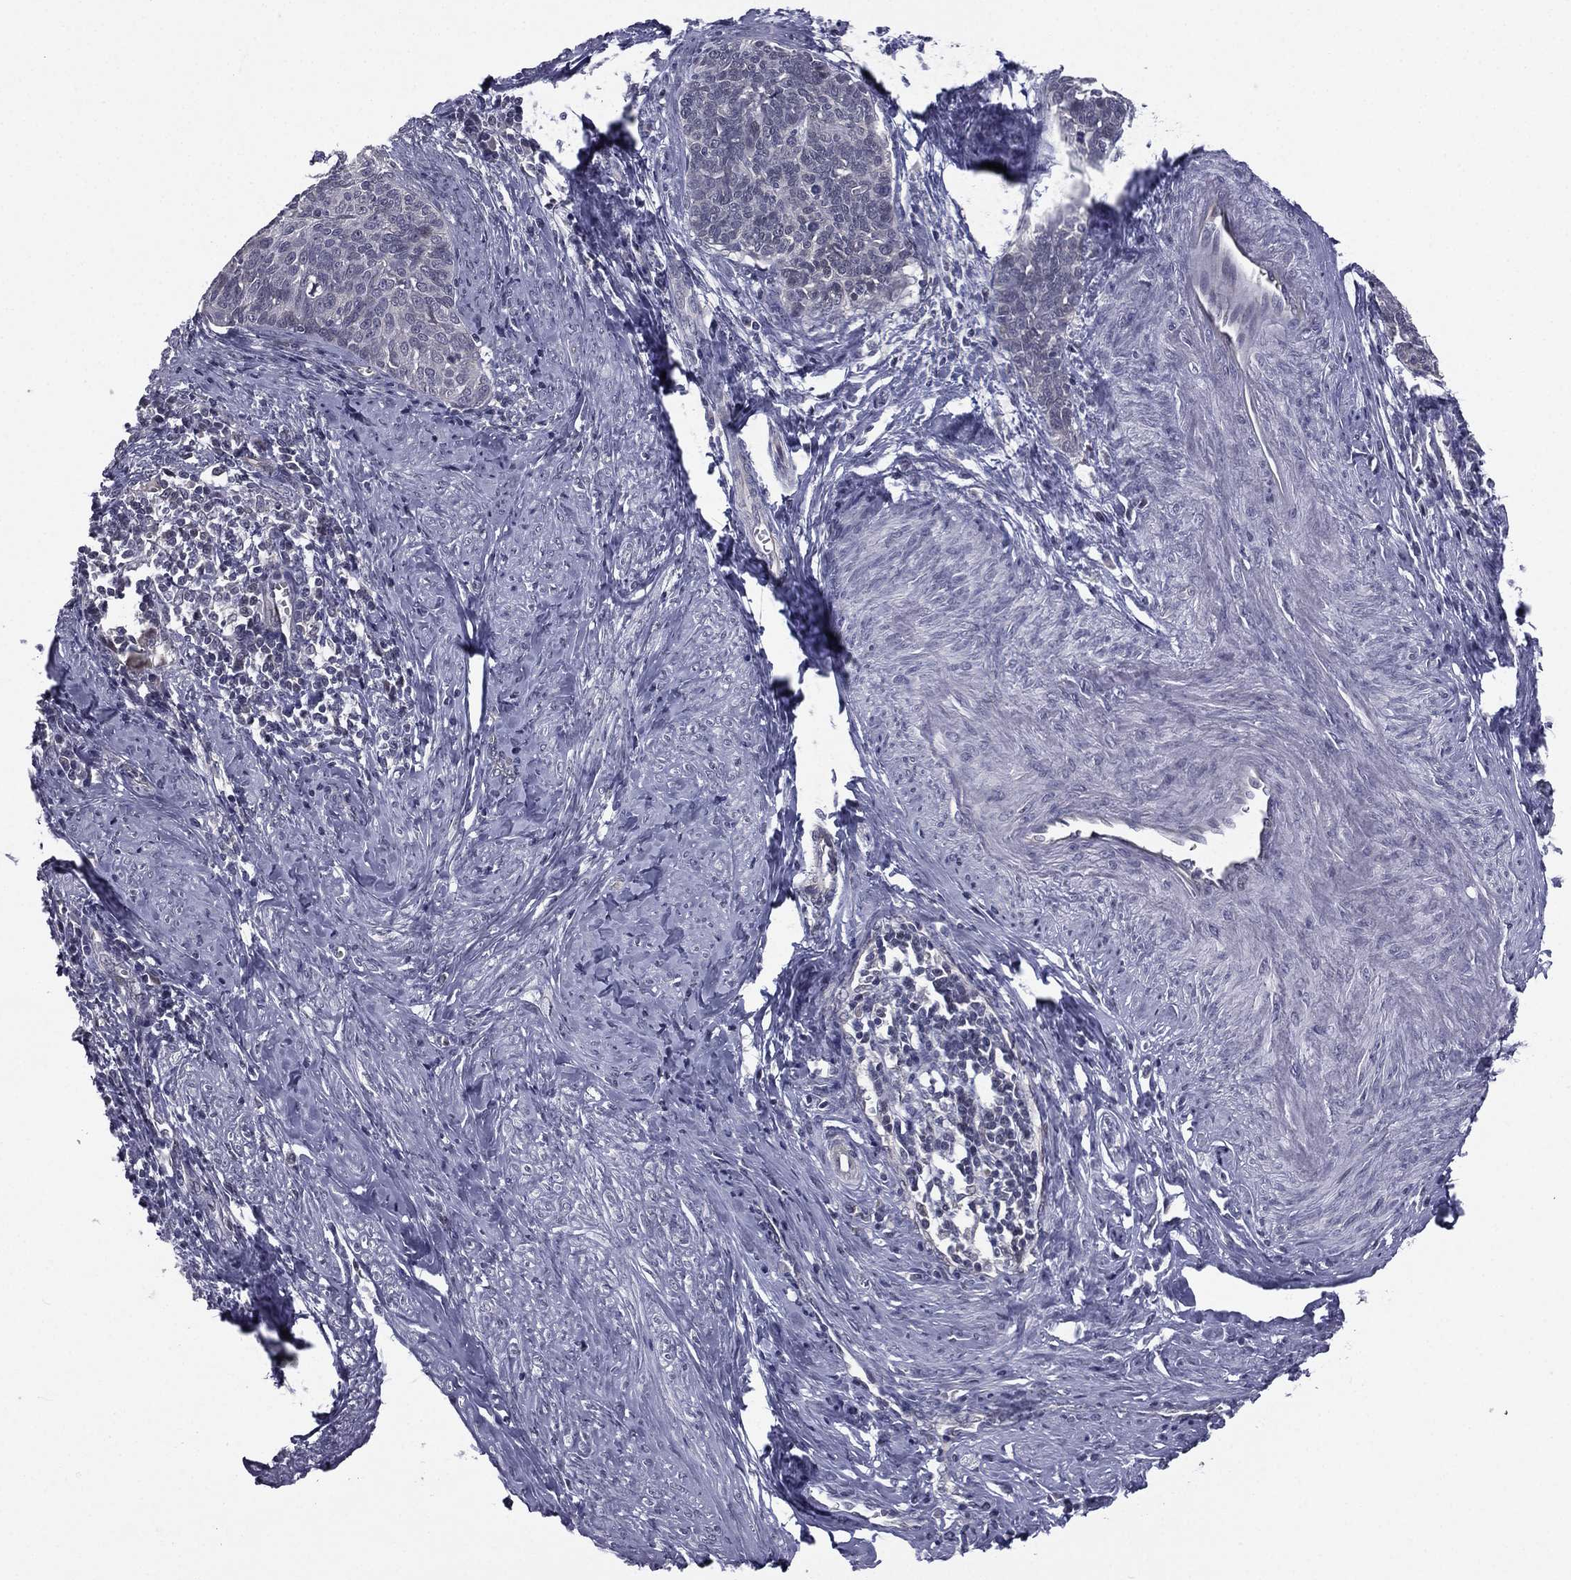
{"staining": {"intensity": "negative", "quantity": "none", "location": "none"}, "tissue": "cervical cancer", "cell_type": "Tumor cells", "image_type": "cancer", "snomed": [{"axis": "morphology", "description": "Normal tissue, NOS"}, {"axis": "morphology", "description": "Squamous cell carcinoma, NOS"}, {"axis": "topography", "description": "Cervix"}], "caption": "Human cervical cancer (squamous cell carcinoma) stained for a protein using immunohistochemistry demonstrates no expression in tumor cells.", "gene": "ACTRT2", "patient": {"sex": "female", "age": 39}}